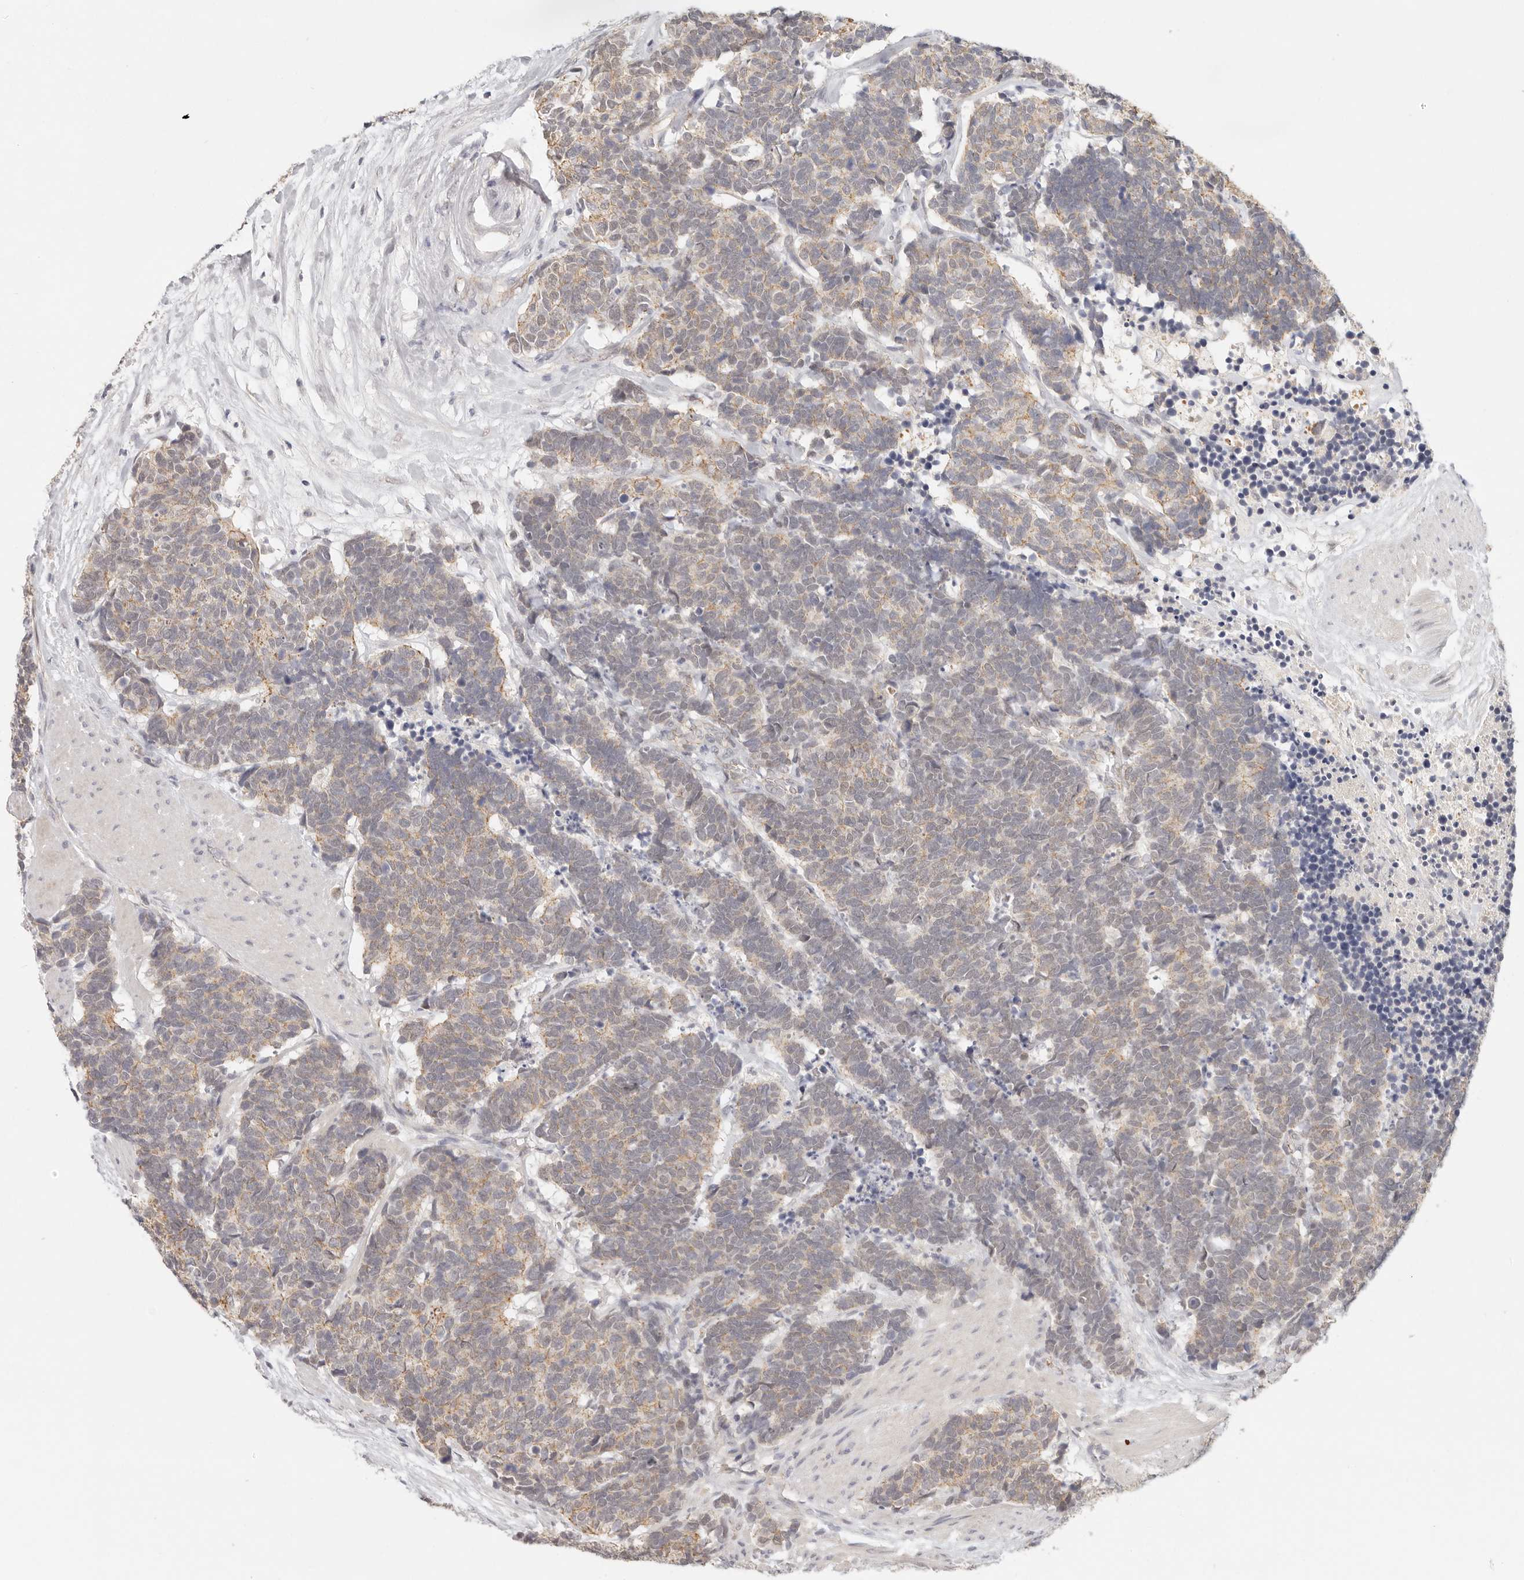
{"staining": {"intensity": "weak", "quantity": ">75%", "location": "cytoplasmic/membranous"}, "tissue": "carcinoid", "cell_type": "Tumor cells", "image_type": "cancer", "snomed": [{"axis": "morphology", "description": "Carcinoma, NOS"}, {"axis": "morphology", "description": "Carcinoid, malignant, NOS"}, {"axis": "topography", "description": "Urinary bladder"}], "caption": "Carcinoid stained for a protein displays weak cytoplasmic/membranous positivity in tumor cells.", "gene": "ANXA9", "patient": {"sex": "male", "age": 57}}